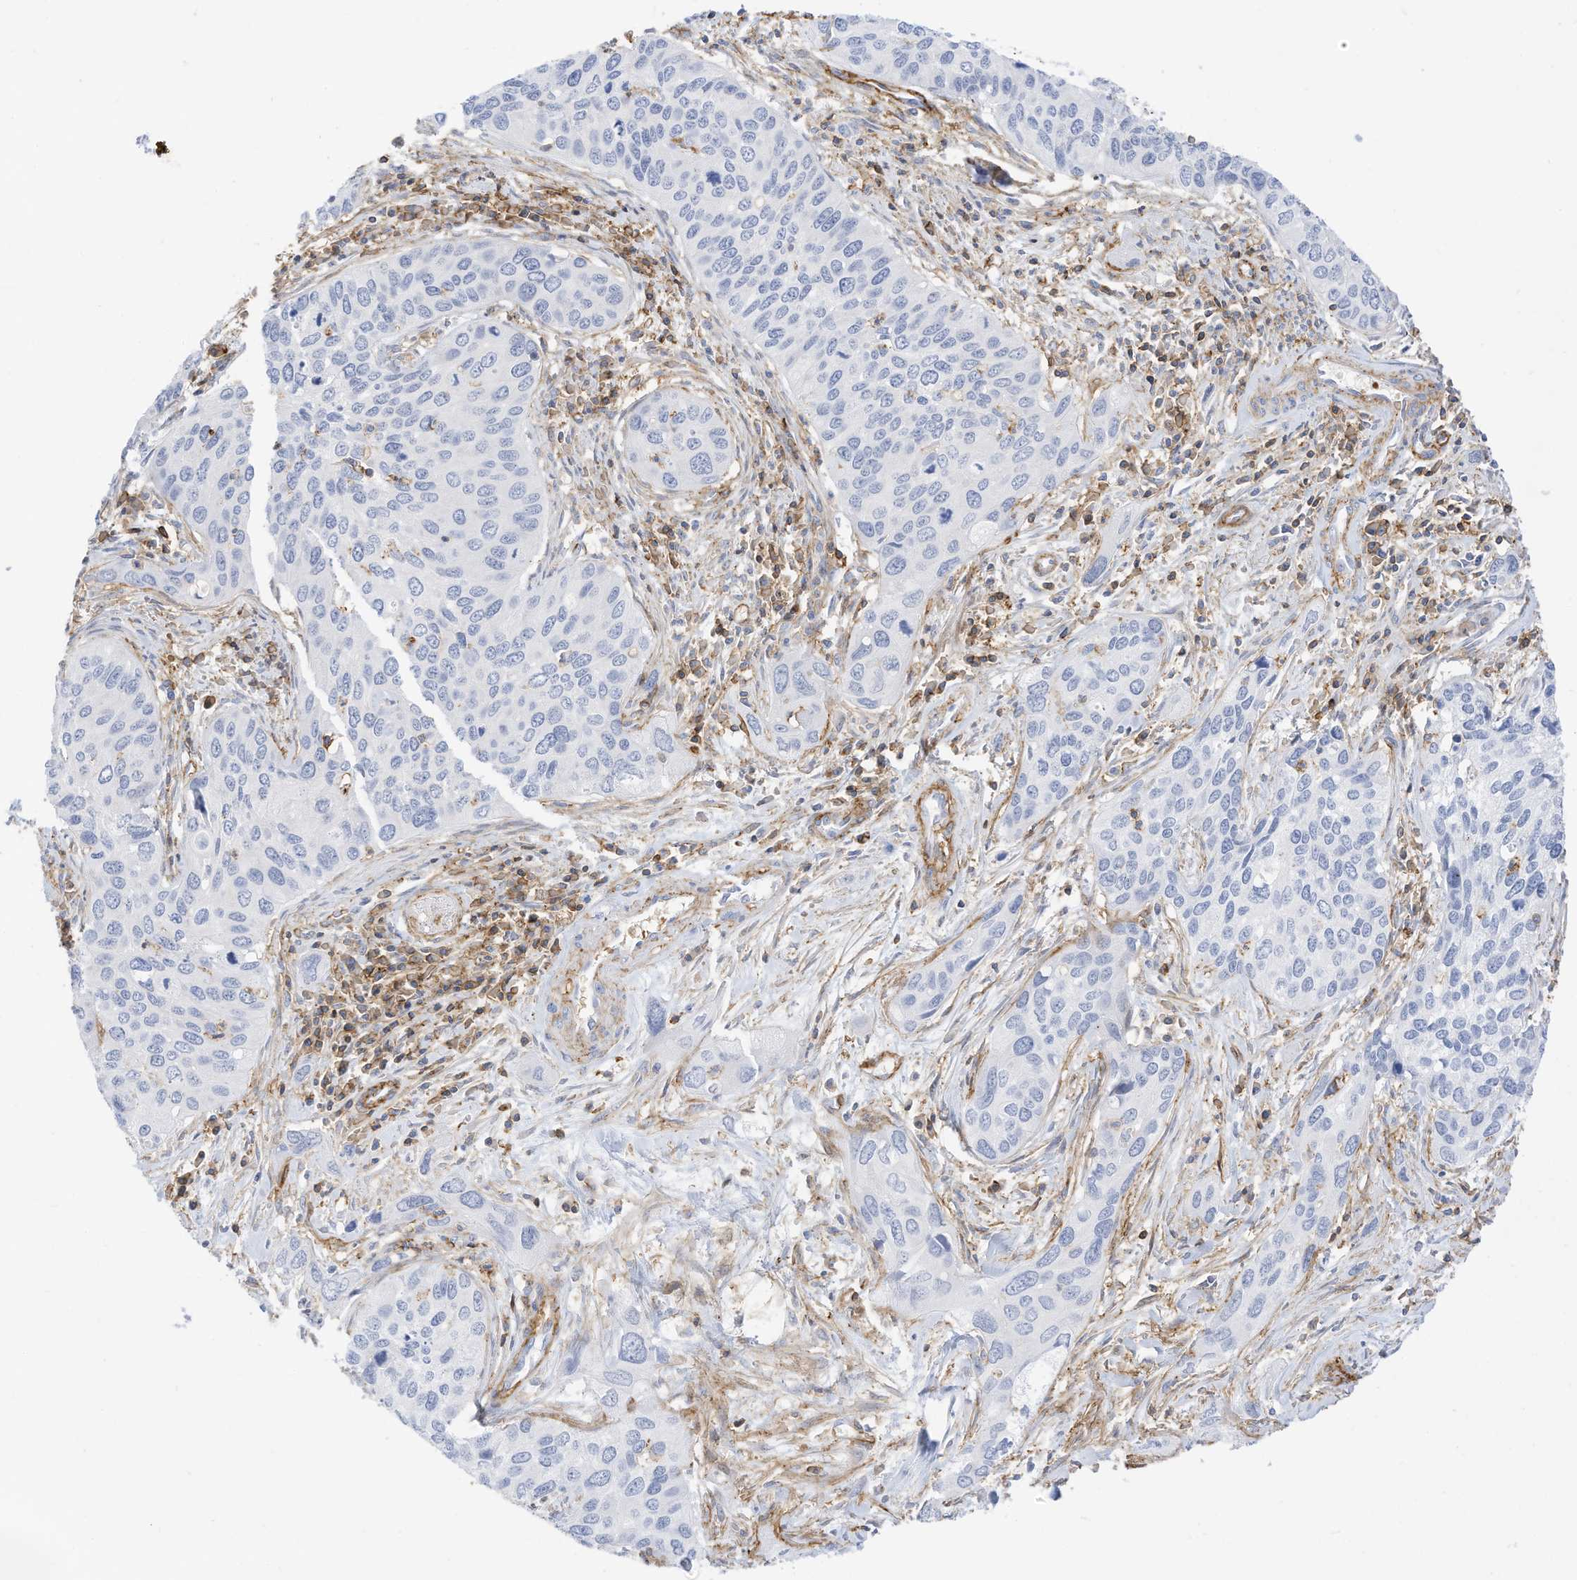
{"staining": {"intensity": "negative", "quantity": "none", "location": "none"}, "tissue": "cervical cancer", "cell_type": "Tumor cells", "image_type": "cancer", "snomed": [{"axis": "morphology", "description": "Squamous cell carcinoma, NOS"}, {"axis": "topography", "description": "Cervix"}], "caption": "The image exhibits no significant expression in tumor cells of squamous cell carcinoma (cervical).", "gene": "TXNDC9", "patient": {"sex": "female", "age": 55}}